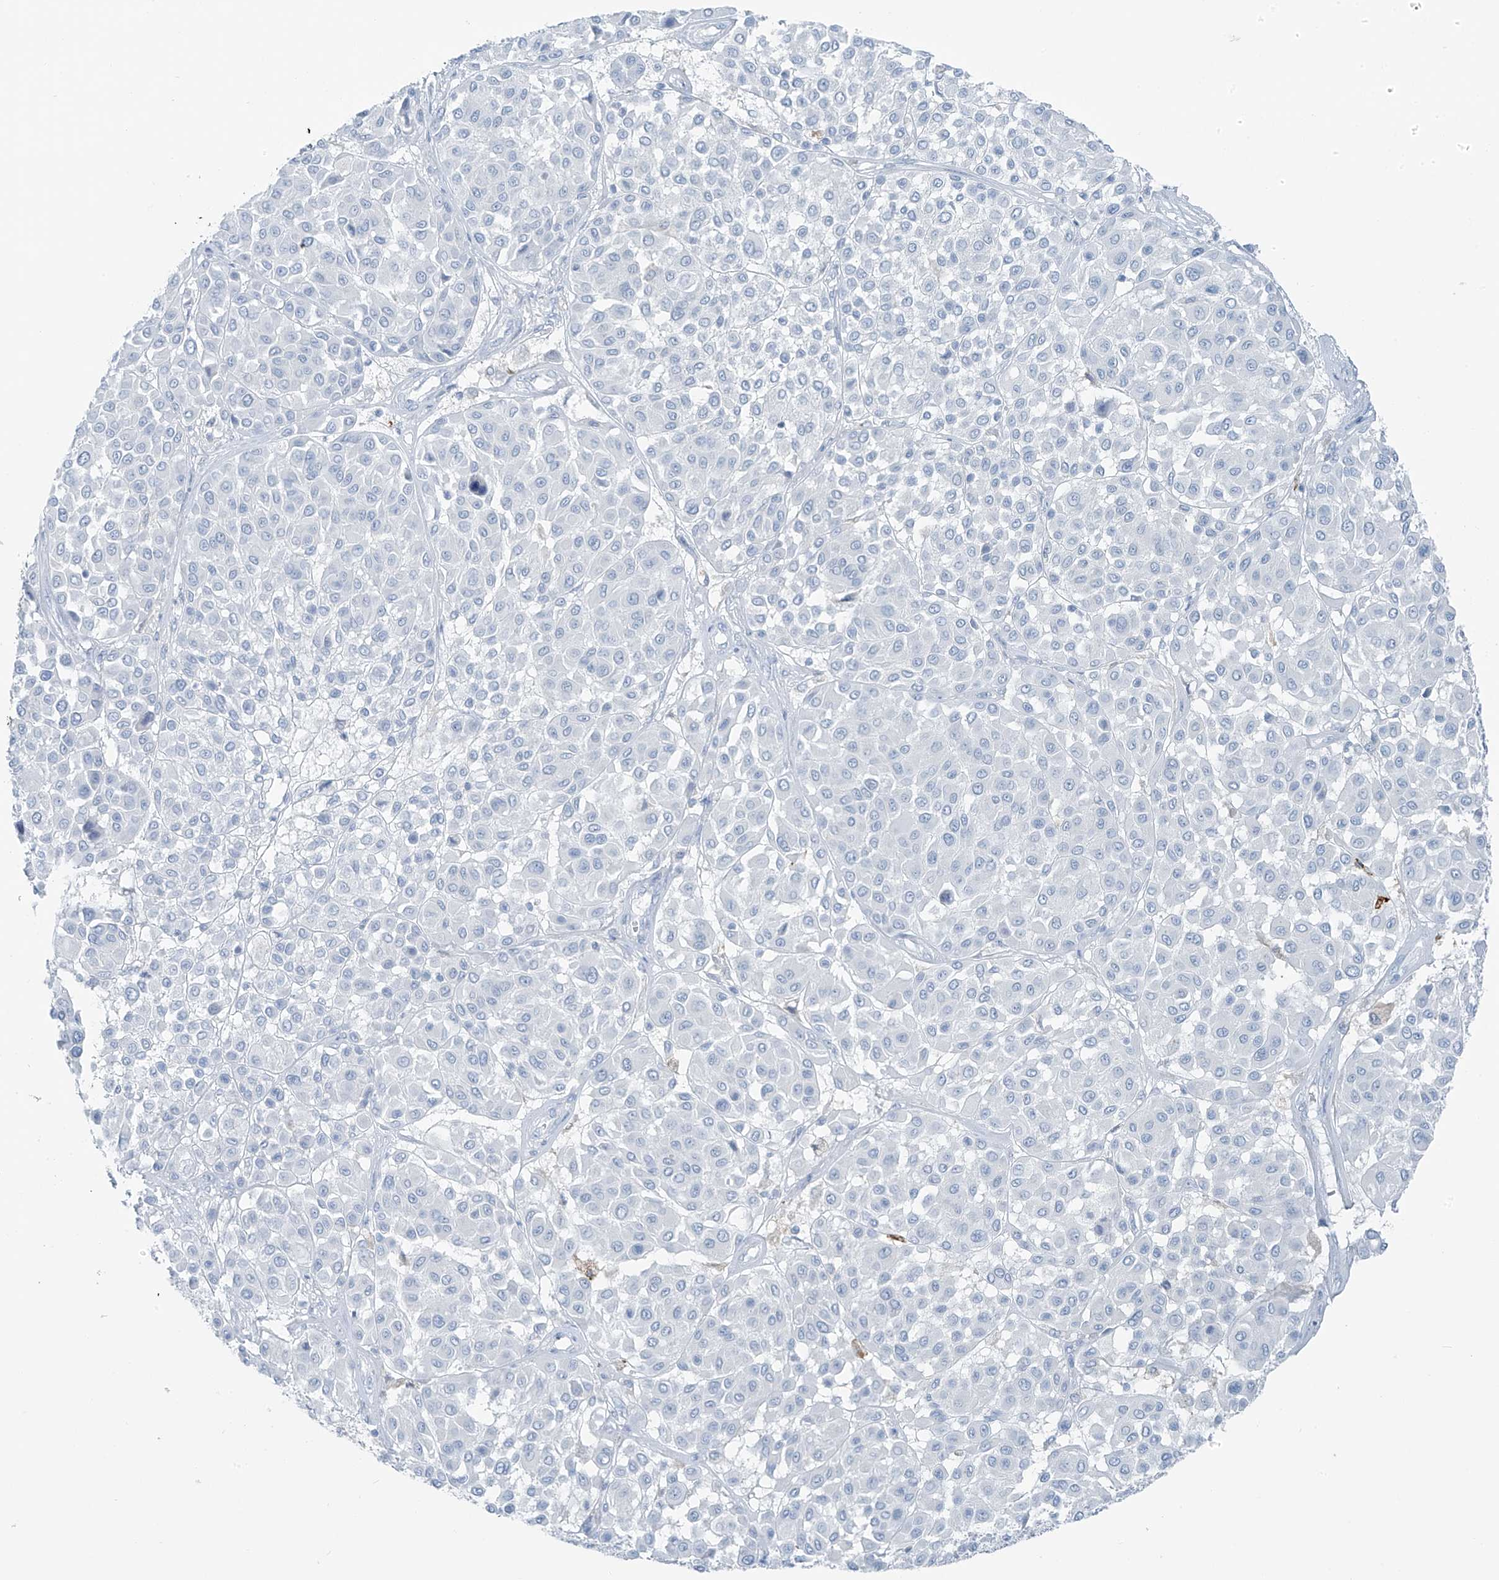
{"staining": {"intensity": "negative", "quantity": "none", "location": "none"}, "tissue": "melanoma", "cell_type": "Tumor cells", "image_type": "cancer", "snomed": [{"axis": "morphology", "description": "Malignant melanoma, Metastatic site"}, {"axis": "topography", "description": "Soft tissue"}], "caption": "IHC micrograph of neoplastic tissue: human malignant melanoma (metastatic site) stained with DAB reveals no significant protein expression in tumor cells. (DAB (3,3'-diaminobenzidine) IHC visualized using brightfield microscopy, high magnification).", "gene": "SLC25A43", "patient": {"sex": "male", "age": 41}}